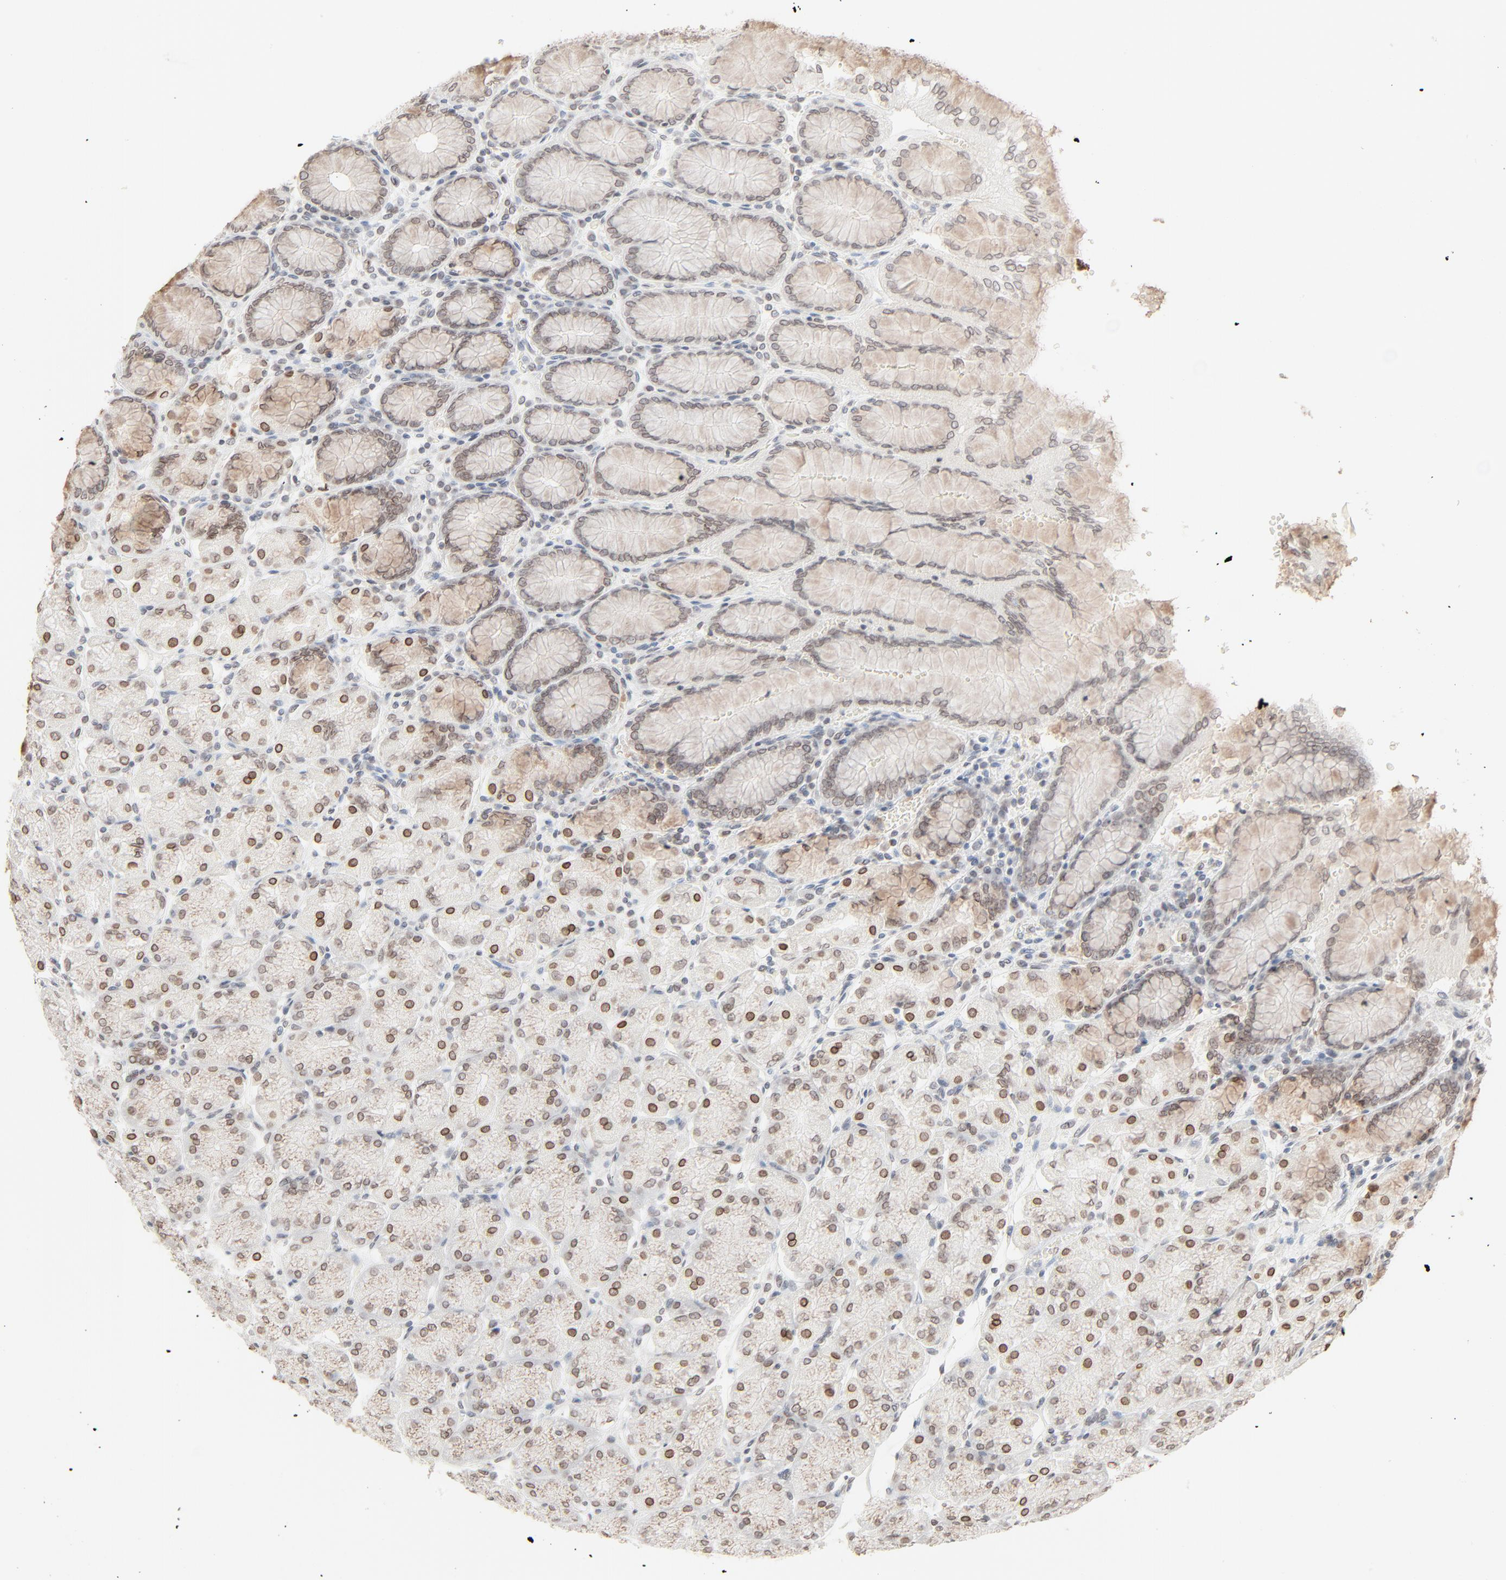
{"staining": {"intensity": "moderate", "quantity": "25%-75%", "location": "cytoplasmic/membranous,nuclear"}, "tissue": "stomach", "cell_type": "Glandular cells", "image_type": "normal", "snomed": [{"axis": "morphology", "description": "Normal tissue, NOS"}, {"axis": "topography", "description": "Stomach, upper"}, {"axis": "topography", "description": "Stomach"}], "caption": "Brown immunohistochemical staining in normal human stomach reveals moderate cytoplasmic/membranous,nuclear positivity in approximately 25%-75% of glandular cells. The staining was performed using DAB (3,3'-diaminobenzidine), with brown indicating positive protein expression. Nuclei are stained blue with hematoxylin.", "gene": "MAD1L1", "patient": {"sex": "male", "age": 76}}